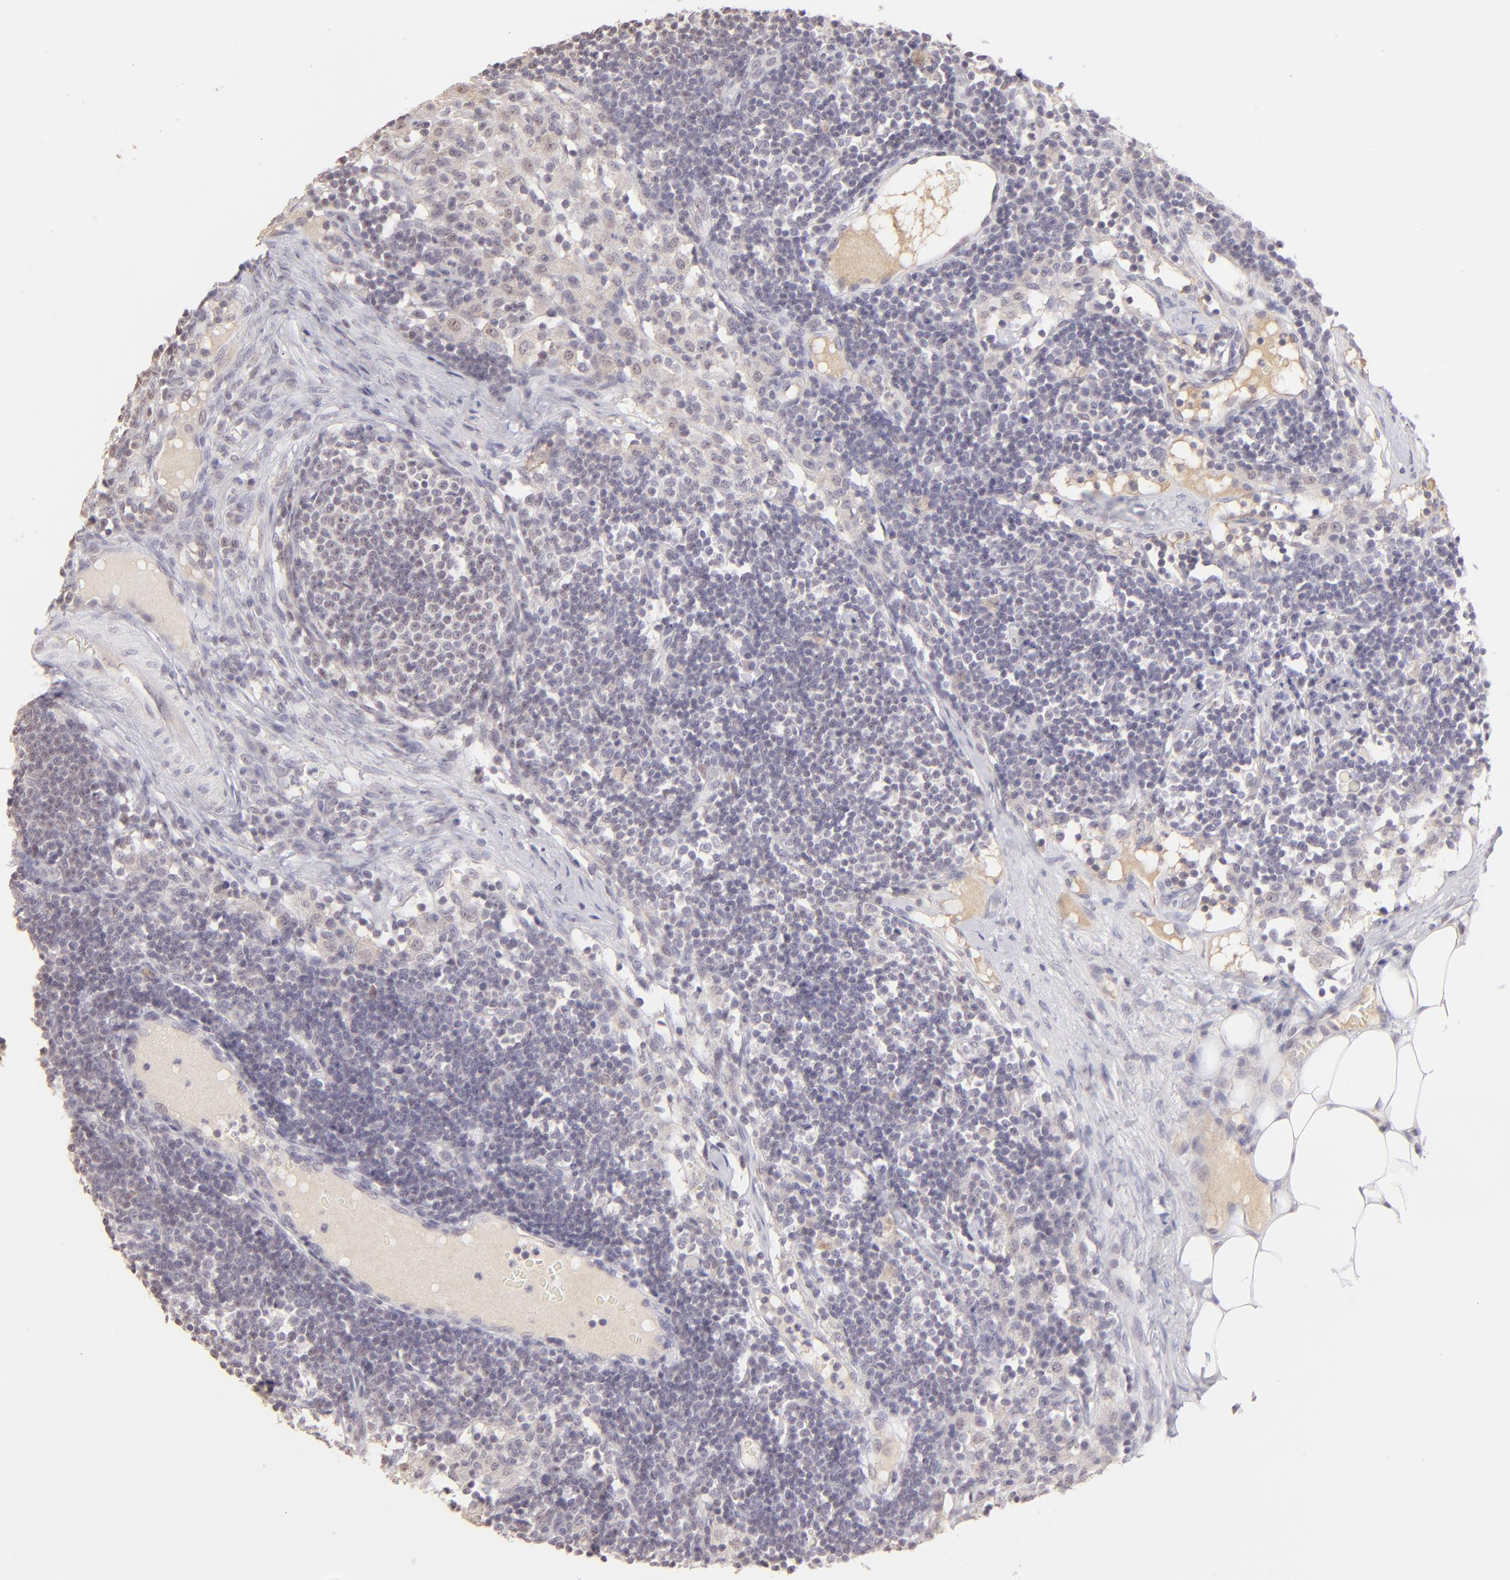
{"staining": {"intensity": "negative", "quantity": "none", "location": "none"}, "tissue": "lymph node", "cell_type": "Non-germinal center cells", "image_type": "normal", "snomed": [{"axis": "morphology", "description": "Normal tissue, NOS"}, {"axis": "topography", "description": "Lymph node"}], "caption": "IHC image of normal lymph node: lymph node stained with DAB (3,3'-diaminobenzidine) reveals no significant protein expression in non-germinal center cells.", "gene": "MAGEA1", "patient": {"sex": "female", "age": 42}}